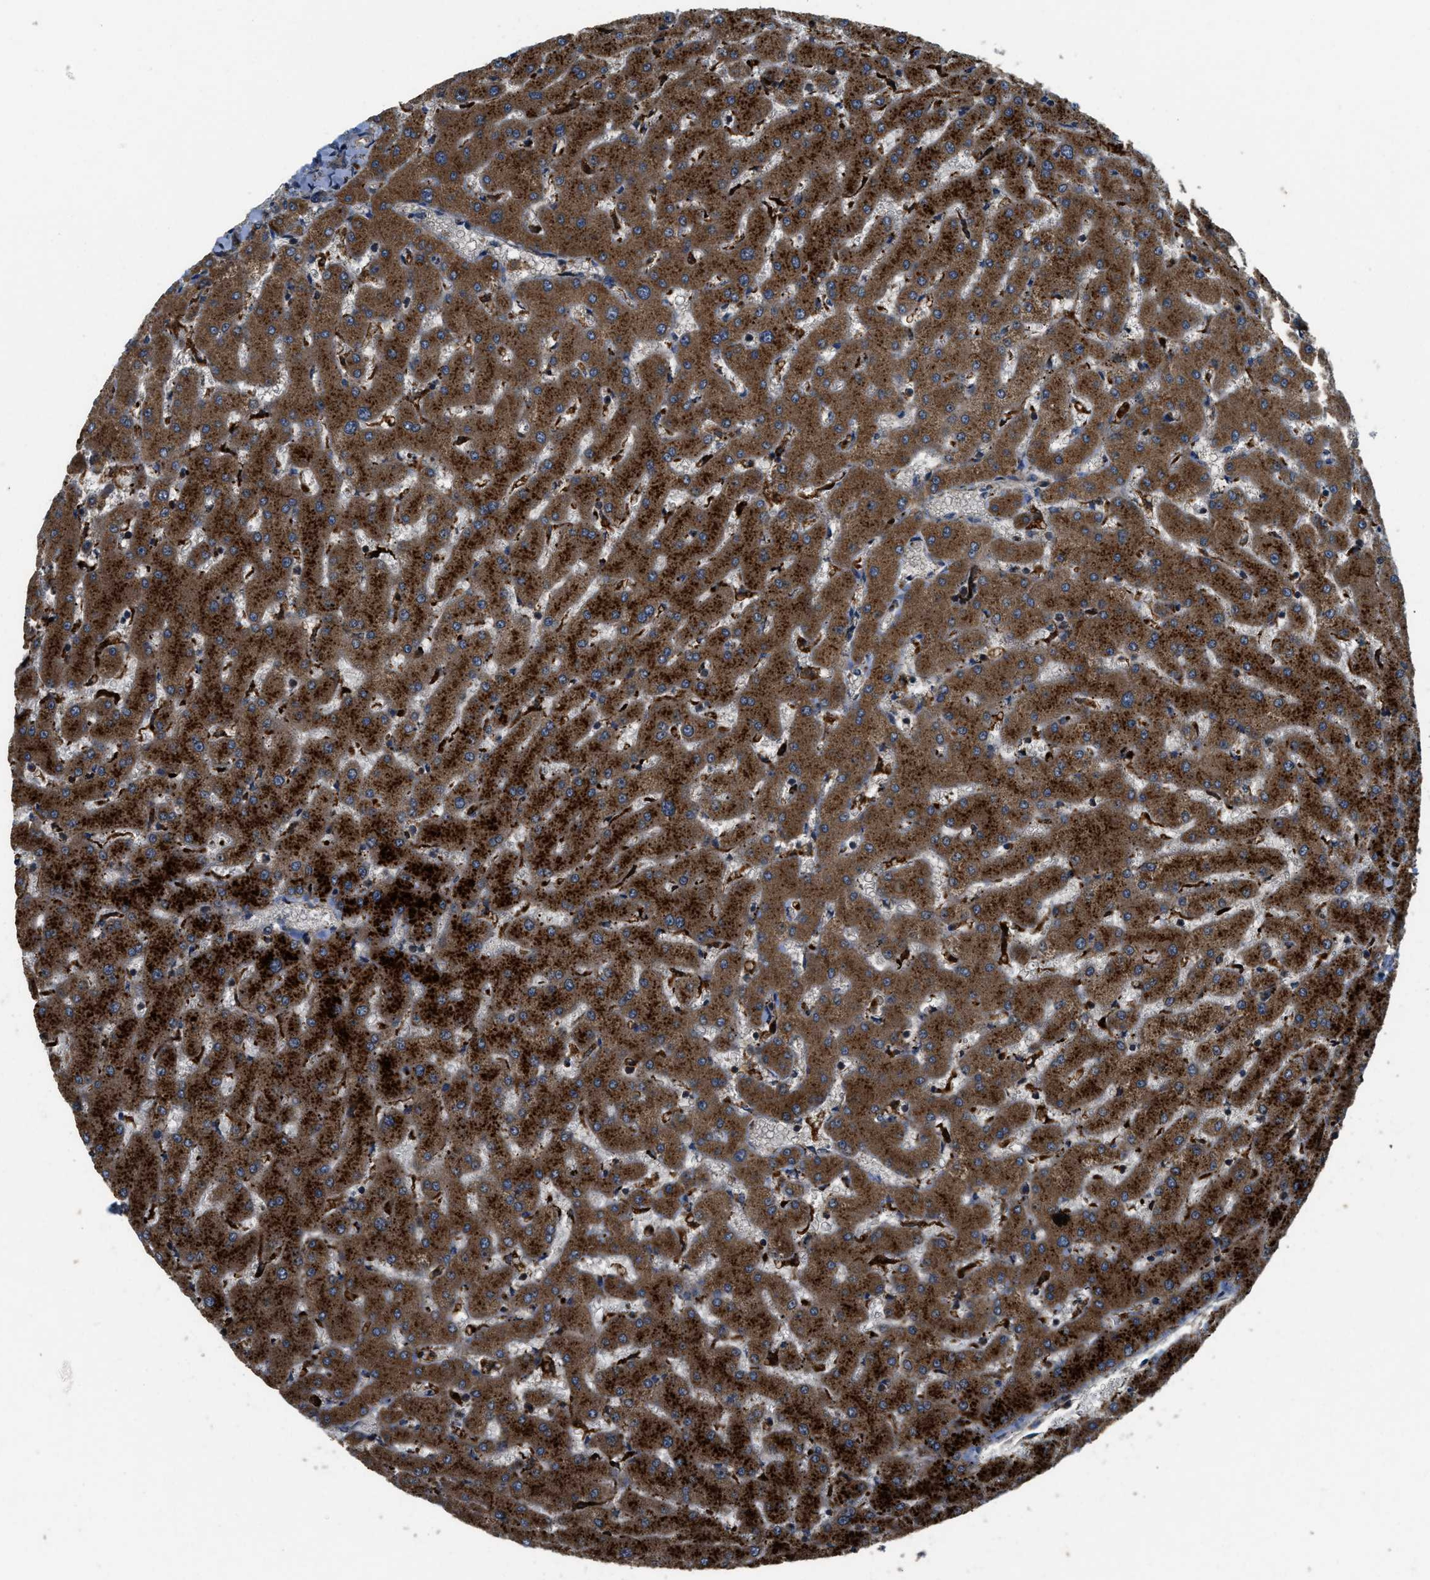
{"staining": {"intensity": "moderate", "quantity": ">75%", "location": "cytoplasmic/membranous"}, "tissue": "liver", "cell_type": "Cholangiocytes", "image_type": "normal", "snomed": [{"axis": "morphology", "description": "Normal tissue, NOS"}, {"axis": "topography", "description": "Liver"}], "caption": "High-power microscopy captured an immunohistochemistry (IHC) histopathology image of benign liver, revealing moderate cytoplasmic/membranous staining in about >75% of cholangiocytes.", "gene": "GGH", "patient": {"sex": "female", "age": 63}}